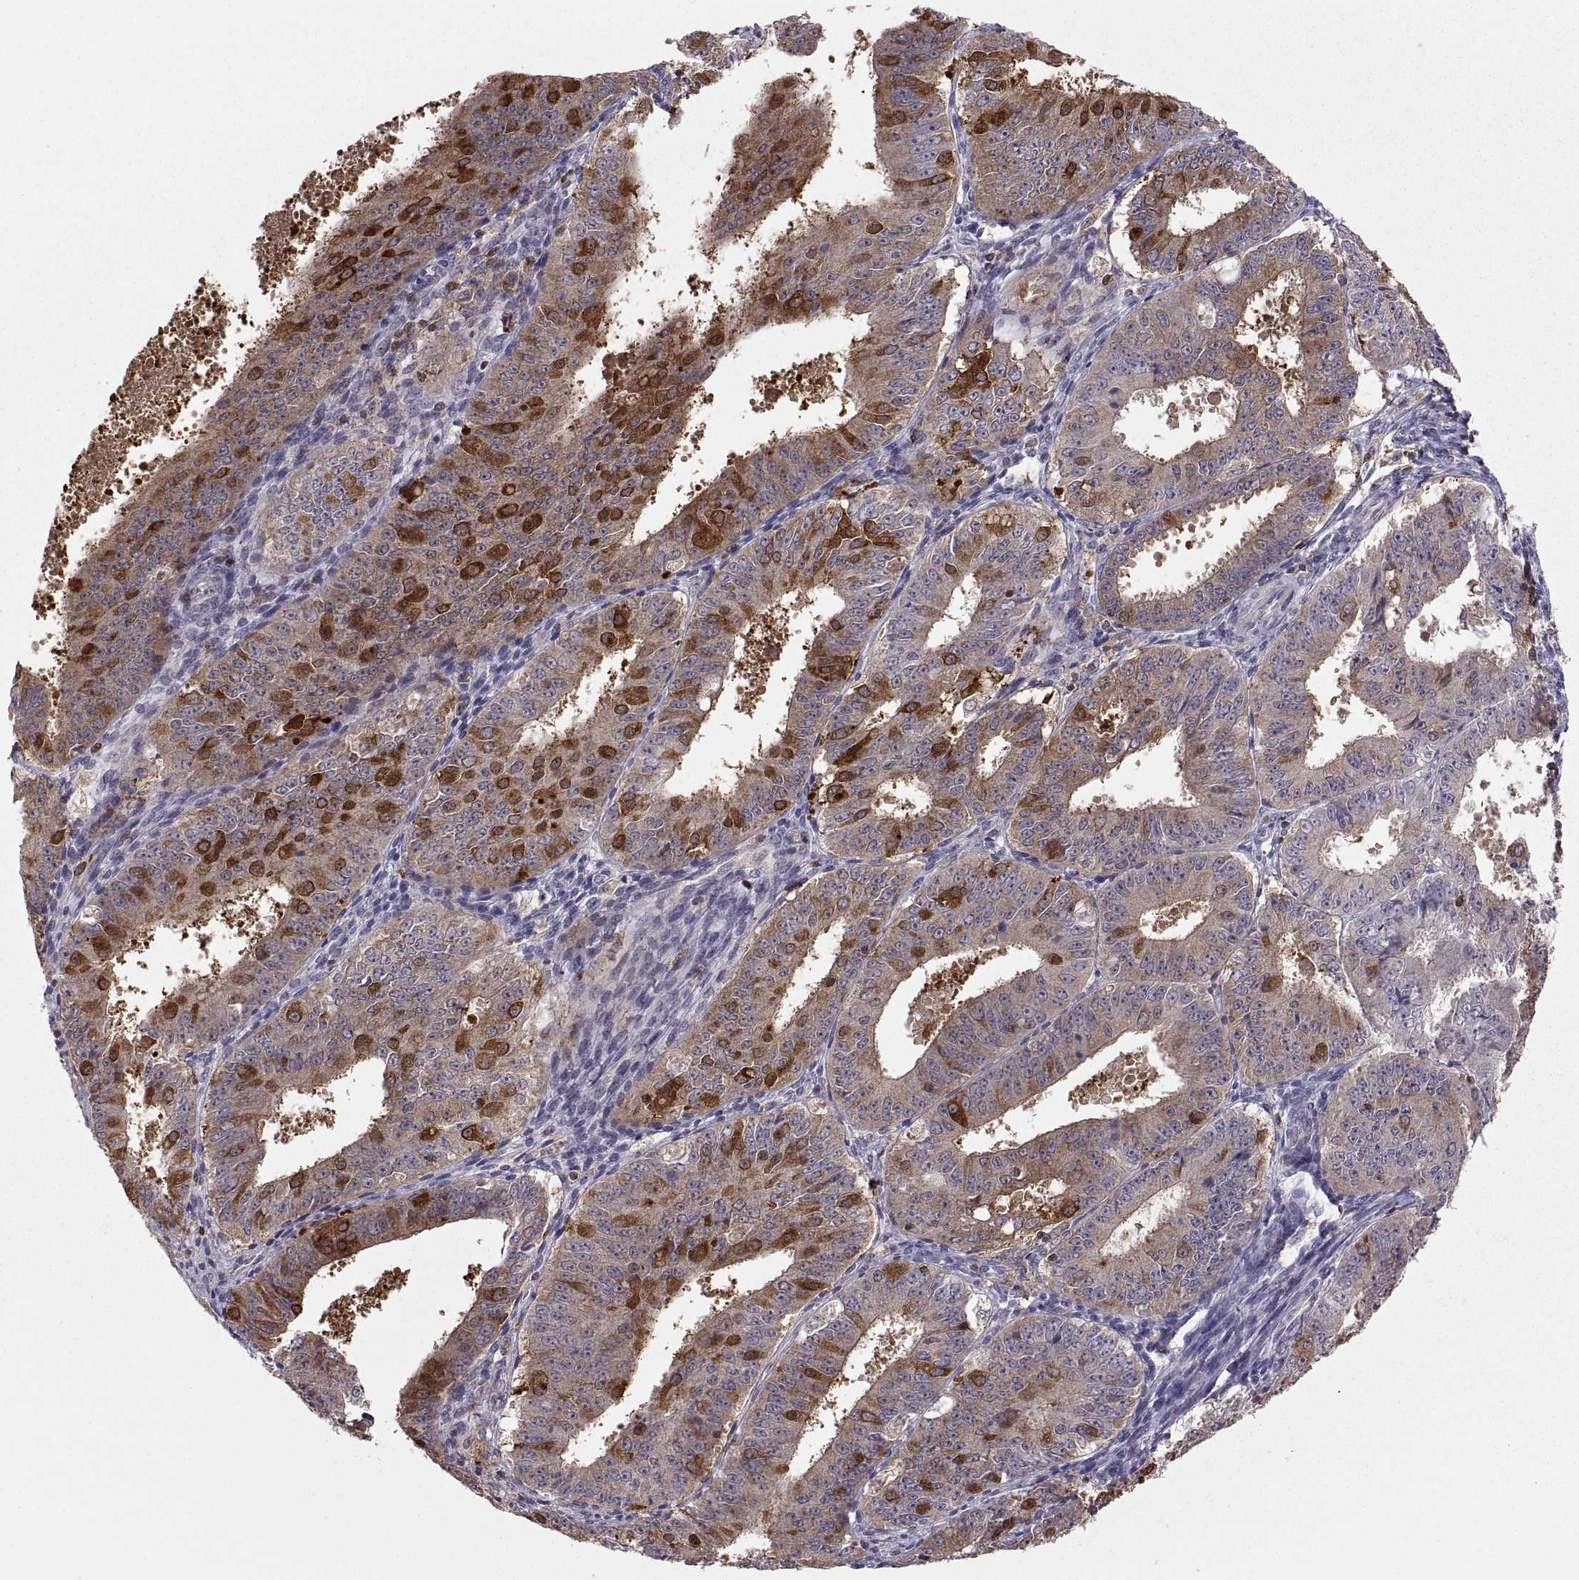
{"staining": {"intensity": "strong", "quantity": "<25%", "location": "cytoplasmic/membranous"}, "tissue": "ovarian cancer", "cell_type": "Tumor cells", "image_type": "cancer", "snomed": [{"axis": "morphology", "description": "Carcinoma, endometroid"}, {"axis": "topography", "description": "Ovary"}], "caption": "Immunohistochemical staining of human ovarian cancer (endometroid carcinoma) displays medium levels of strong cytoplasmic/membranous protein staining in about <25% of tumor cells.", "gene": "EZR", "patient": {"sex": "female", "age": 42}}